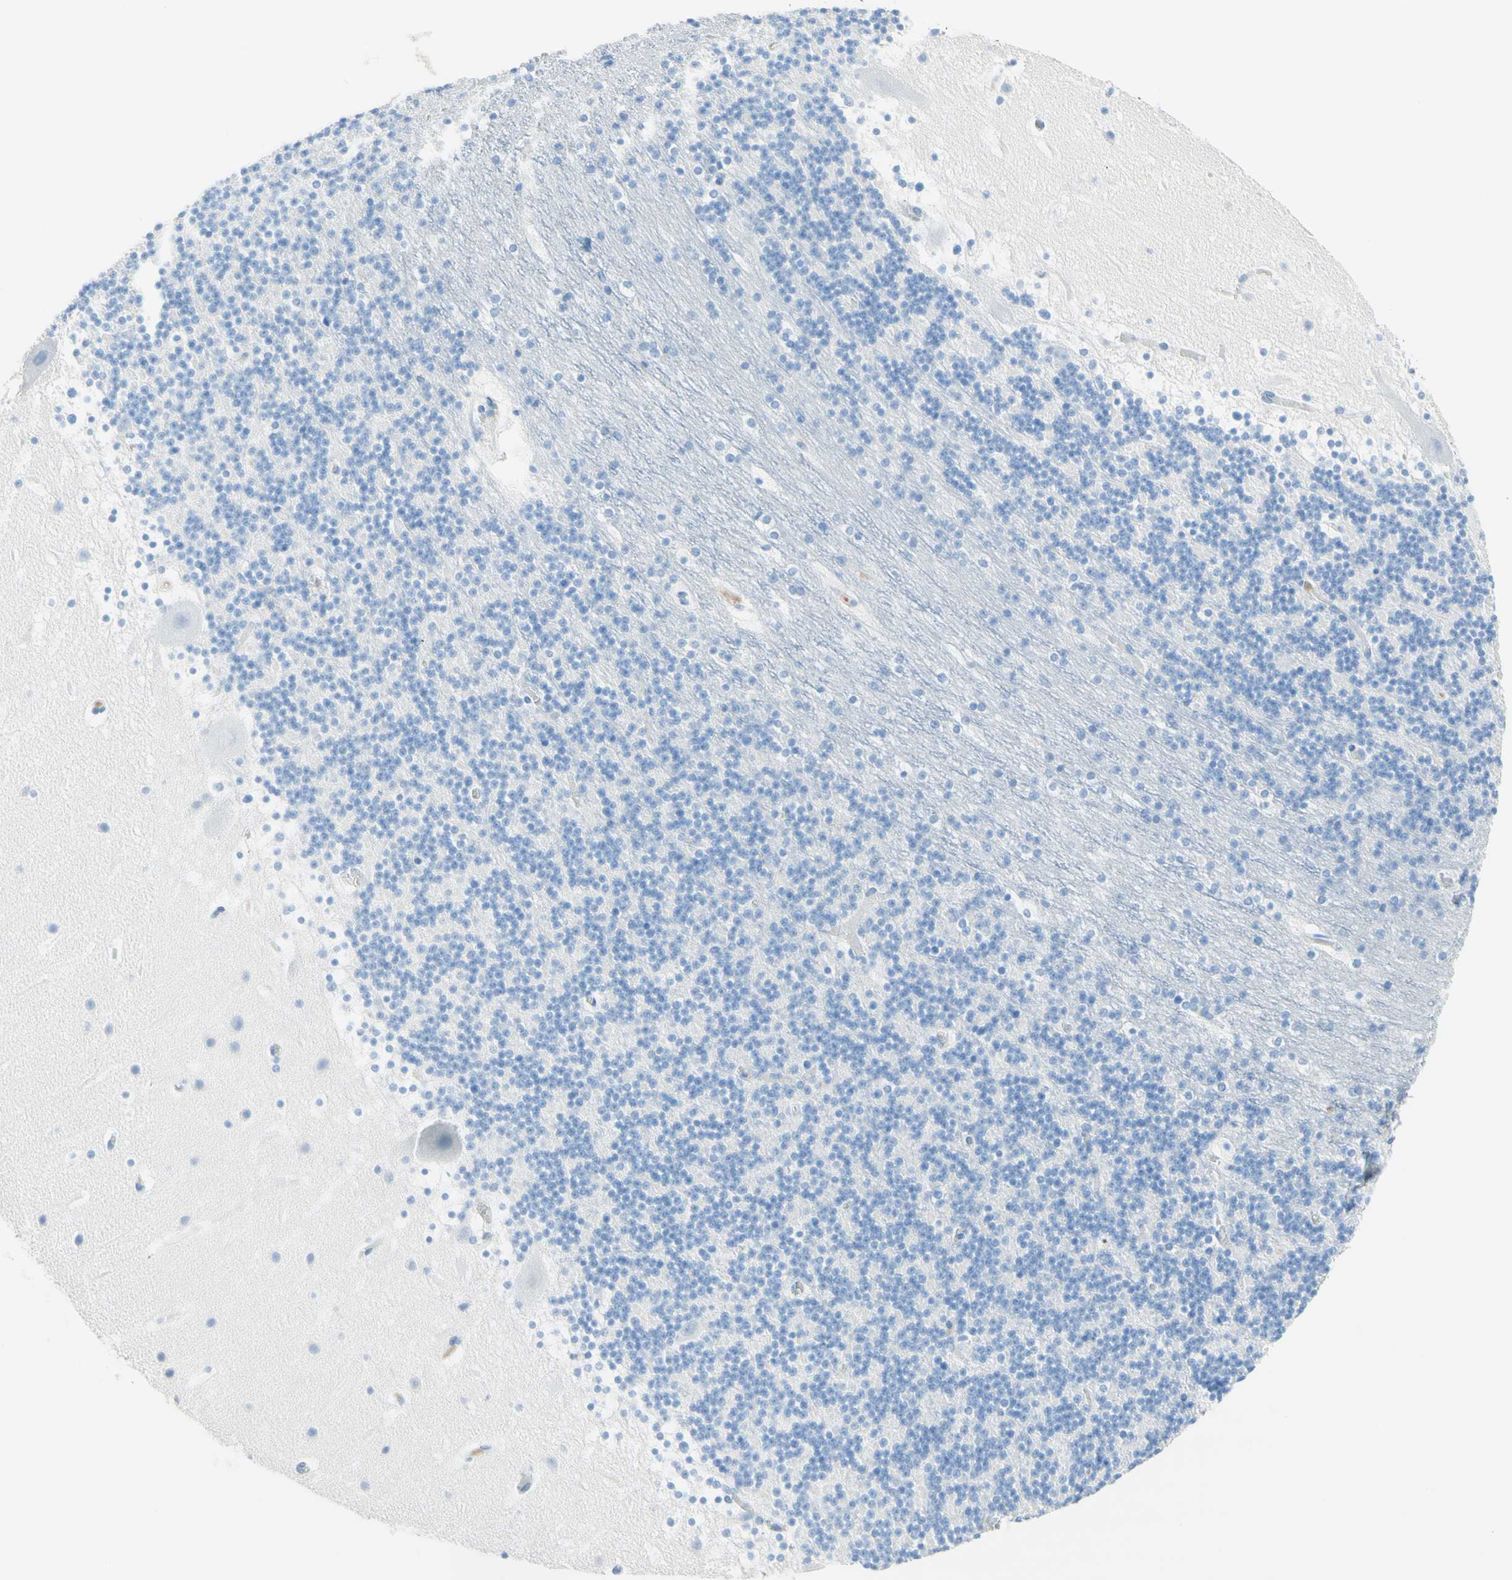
{"staining": {"intensity": "negative", "quantity": "none", "location": "none"}, "tissue": "cerebellum", "cell_type": "Cells in granular layer", "image_type": "normal", "snomed": [{"axis": "morphology", "description": "Normal tissue, NOS"}, {"axis": "topography", "description": "Cerebellum"}], "caption": "Micrograph shows no significant protein expression in cells in granular layer of benign cerebellum.", "gene": "IL6ST", "patient": {"sex": "male", "age": 45}}